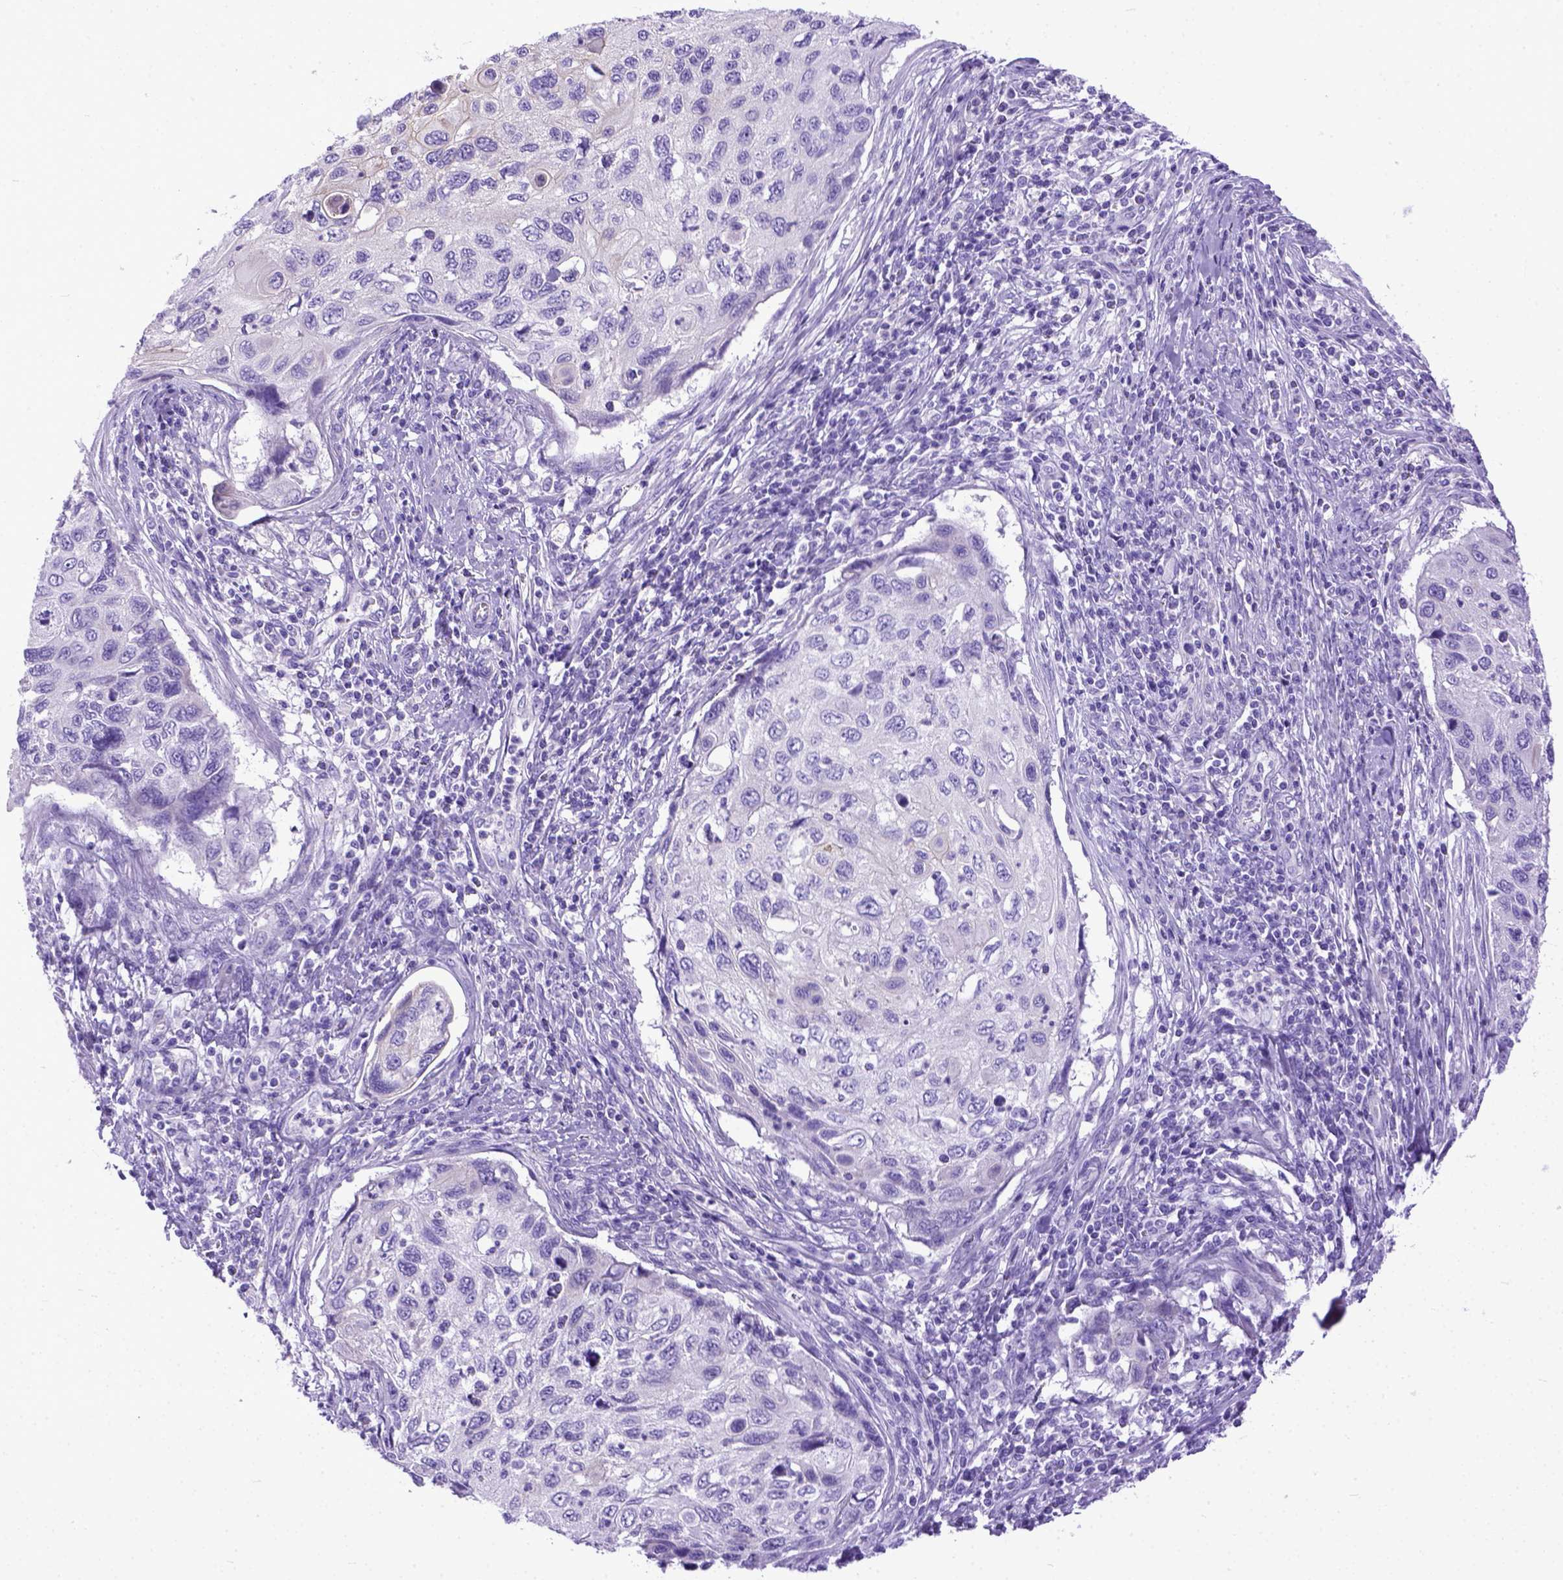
{"staining": {"intensity": "negative", "quantity": "none", "location": "none"}, "tissue": "cervical cancer", "cell_type": "Tumor cells", "image_type": "cancer", "snomed": [{"axis": "morphology", "description": "Squamous cell carcinoma, NOS"}, {"axis": "topography", "description": "Cervix"}], "caption": "Cervical cancer stained for a protein using immunohistochemistry (IHC) displays no staining tumor cells.", "gene": "PPL", "patient": {"sex": "female", "age": 70}}